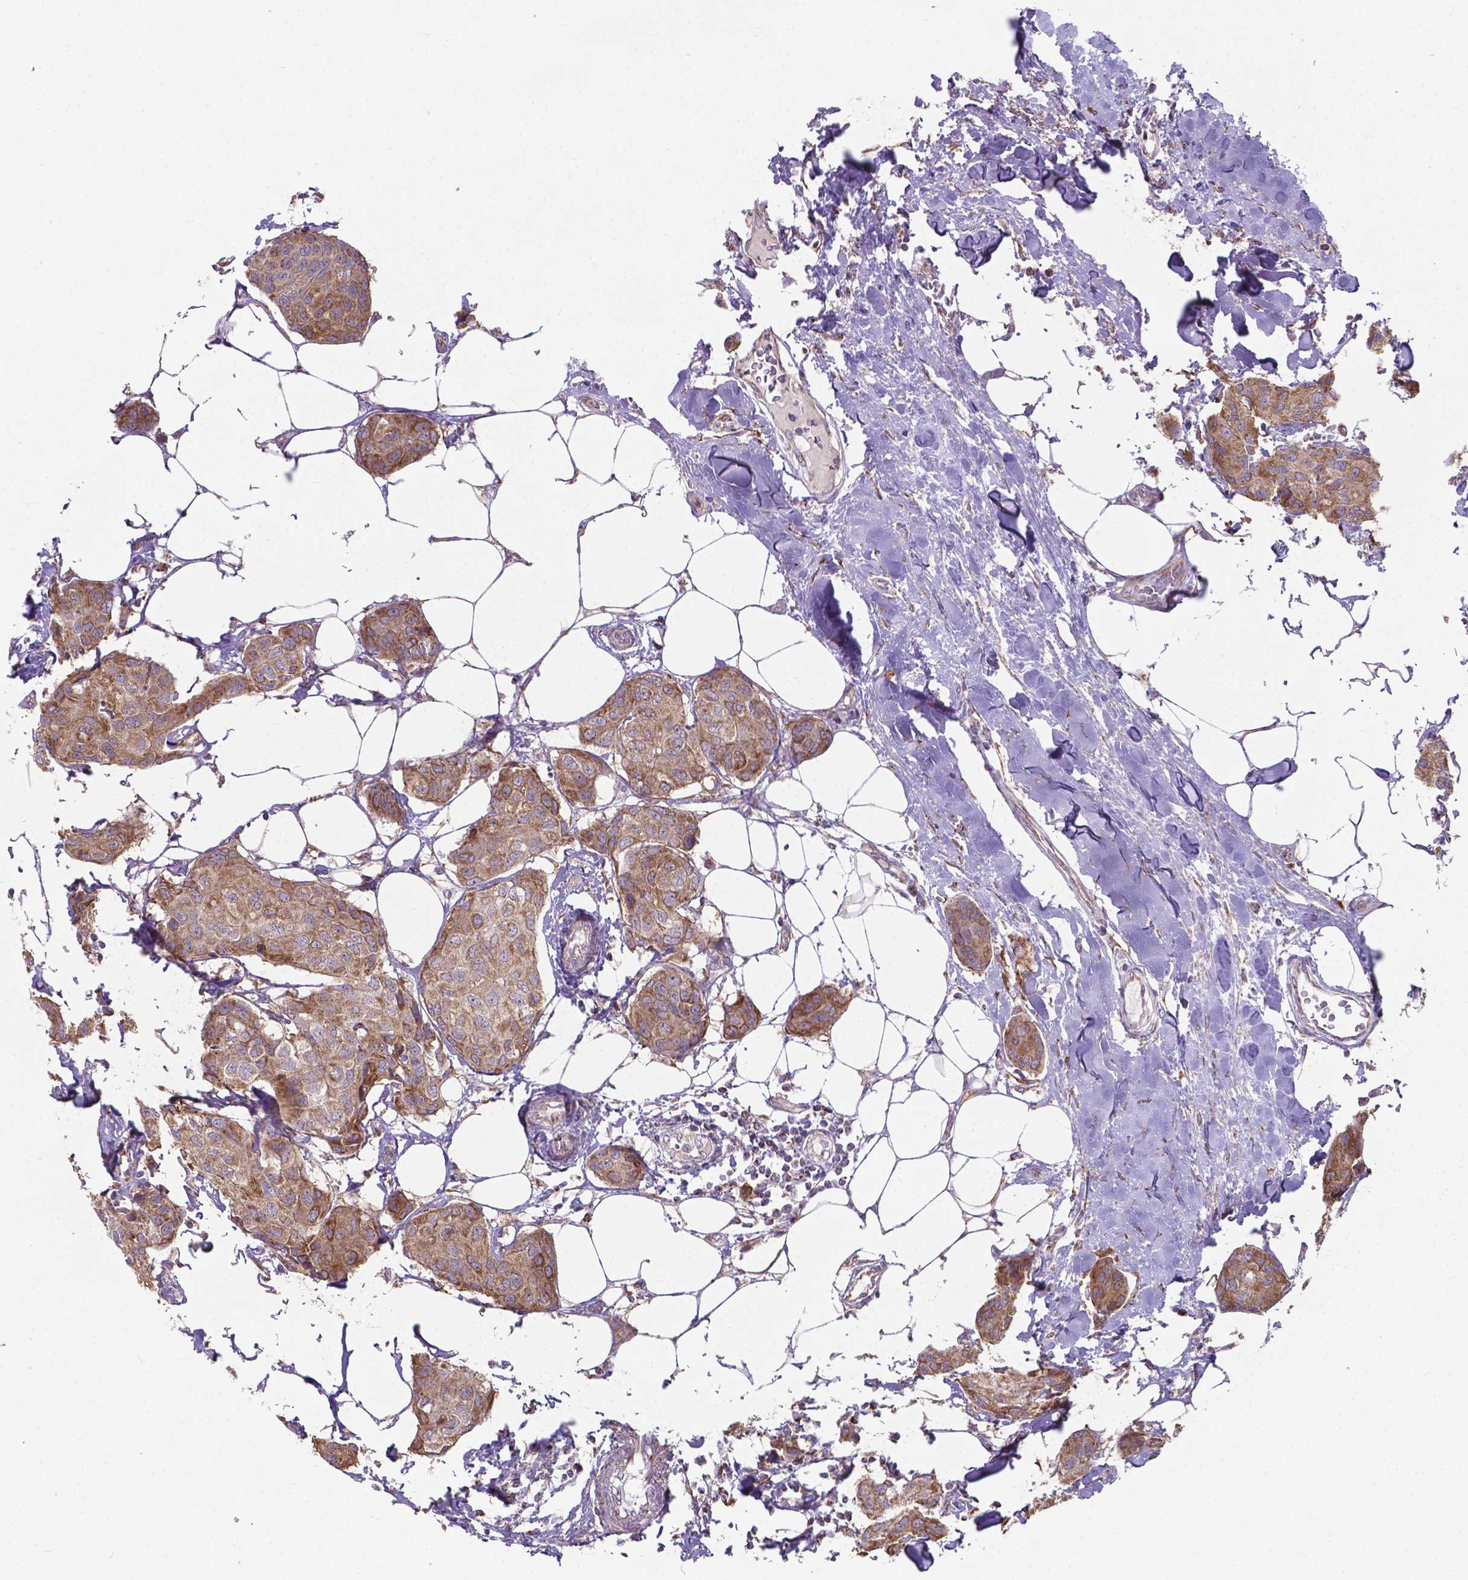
{"staining": {"intensity": "moderate", "quantity": ">75%", "location": "cytoplasmic/membranous"}, "tissue": "breast cancer", "cell_type": "Tumor cells", "image_type": "cancer", "snomed": [{"axis": "morphology", "description": "Duct carcinoma"}, {"axis": "topography", "description": "Breast"}], "caption": "The micrograph reveals immunohistochemical staining of intraductal carcinoma (breast). There is moderate cytoplasmic/membranous expression is seen in approximately >75% of tumor cells.", "gene": "FAM114A1", "patient": {"sex": "female", "age": 80}}